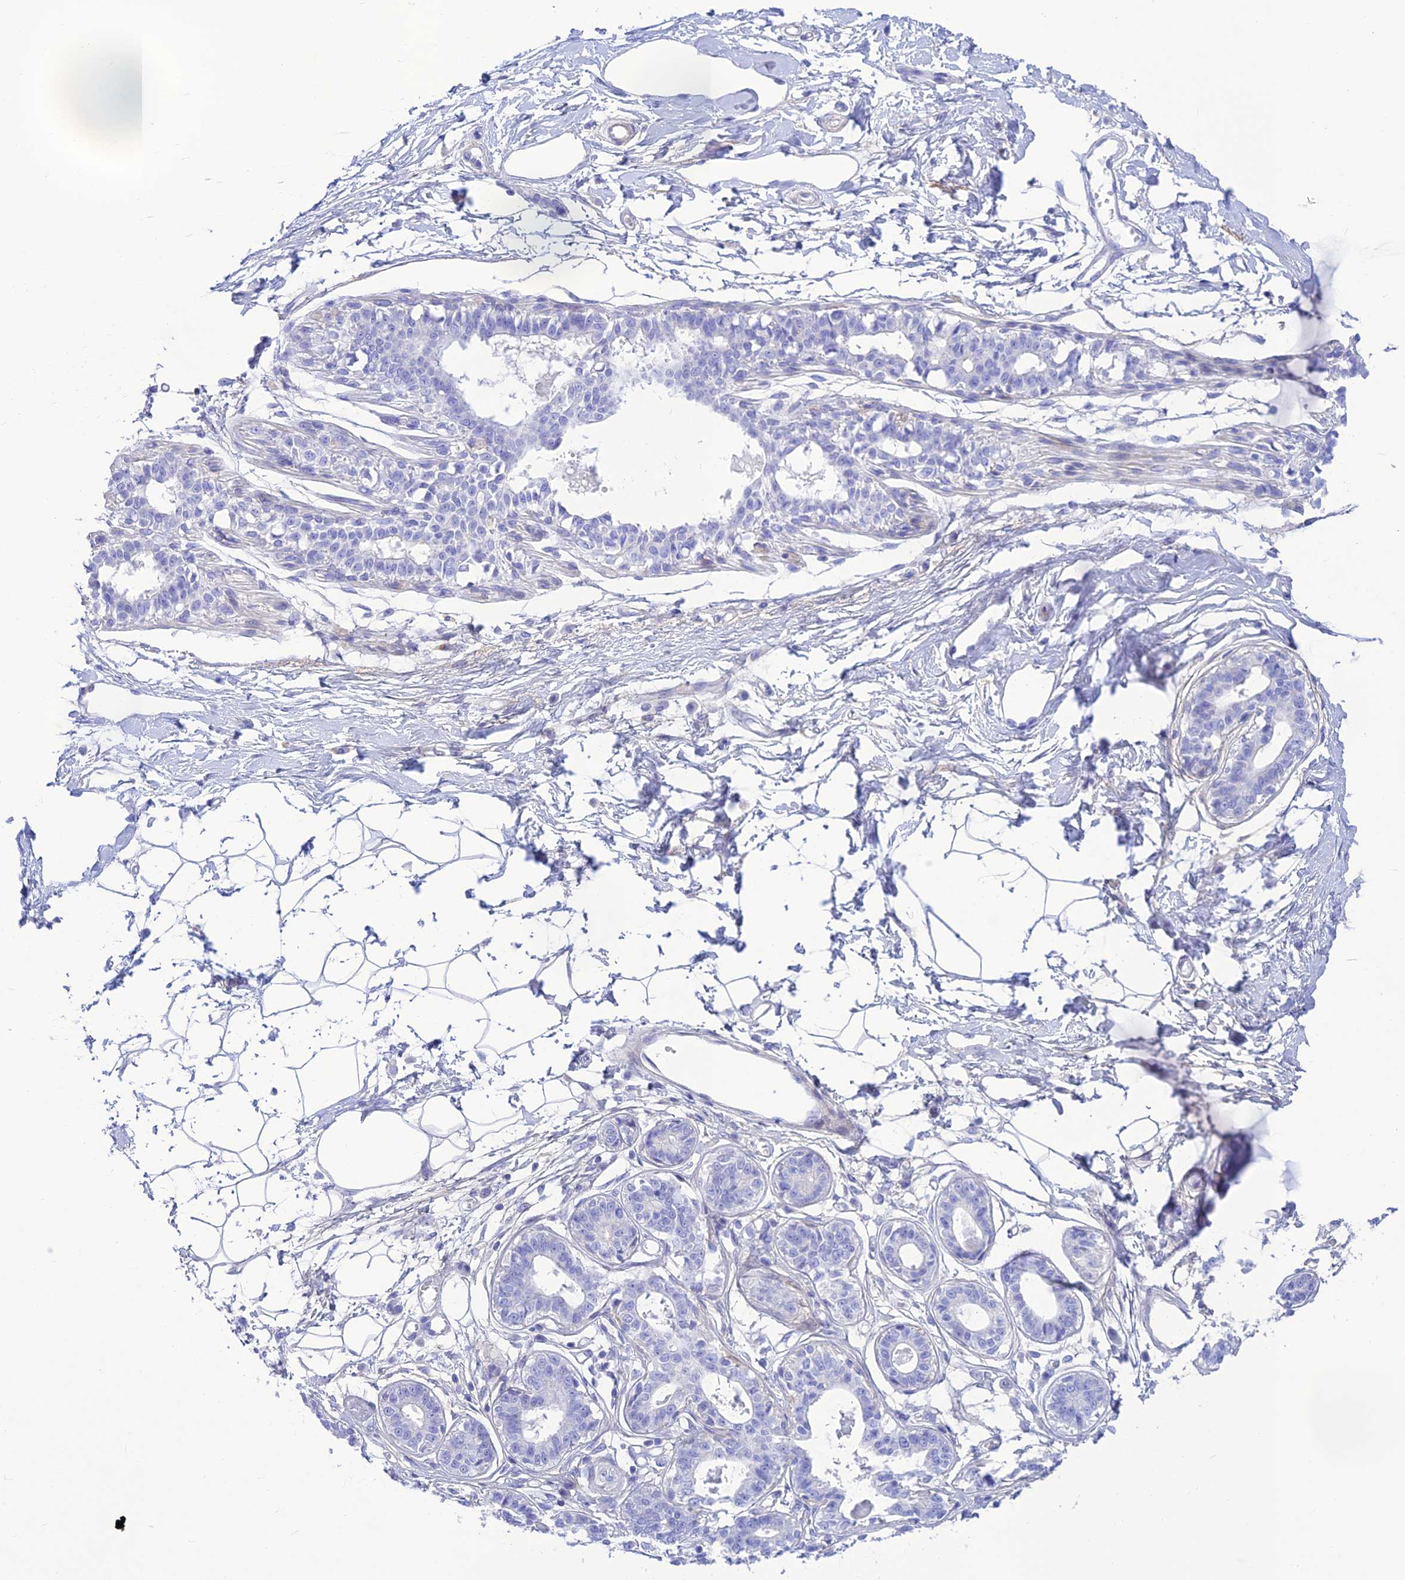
{"staining": {"intensity": "negative", "quantity": "none", "location": "none"}, "tissue": "breast", "cell_type": "Adipocytes", "image_type": "normal", "snomed": [{"axis": "morphology", "description": "Normal tissue, NOS"}, {"axis": "topography", "description": "Breast"}], "caption": "The photomicrograph shows no significant staining in adipocytes of breast.", "gene": "PRNP", "patient": {"sex": "female", "age": 45}}